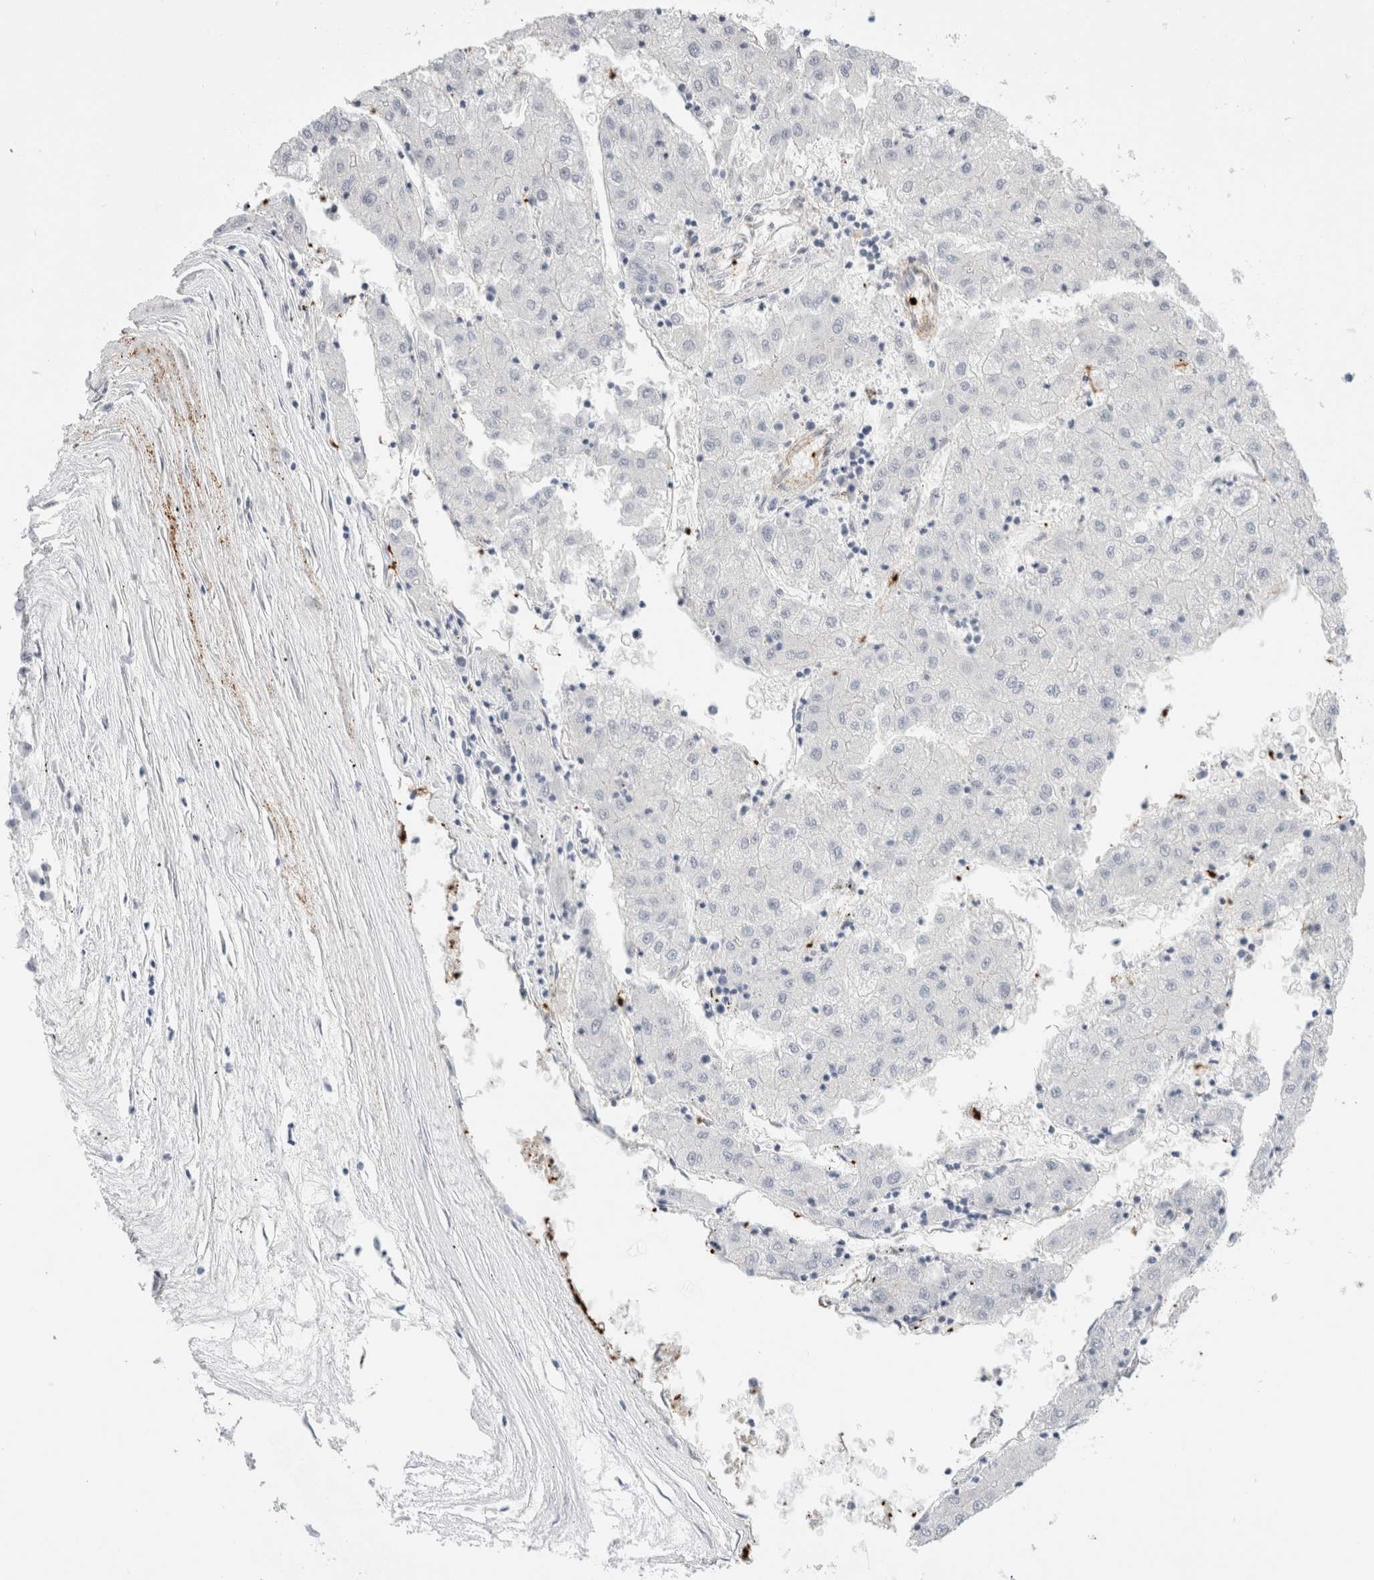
{"staining": {"intensity": "negative", "quantity": "none", "location": "none"}, "tissue": "liver cancer", "cell_type": "Tumor cells", "image_type": "cancer", "snomed": [{"axis": "morphology", "description": "Carcinoma, Hepatocellular, NOS"}, {"axis": "topography", "description": "Liver"}], "caption": "Tumor cells are negative for protein expression in human liver cancer (hepatocellular carcinoma). (DAB immunohistochemistry (IHC) with hematoxylin counter stain).", "gene": "VPS28", "patient": {"sex": "male", "age": 72}}